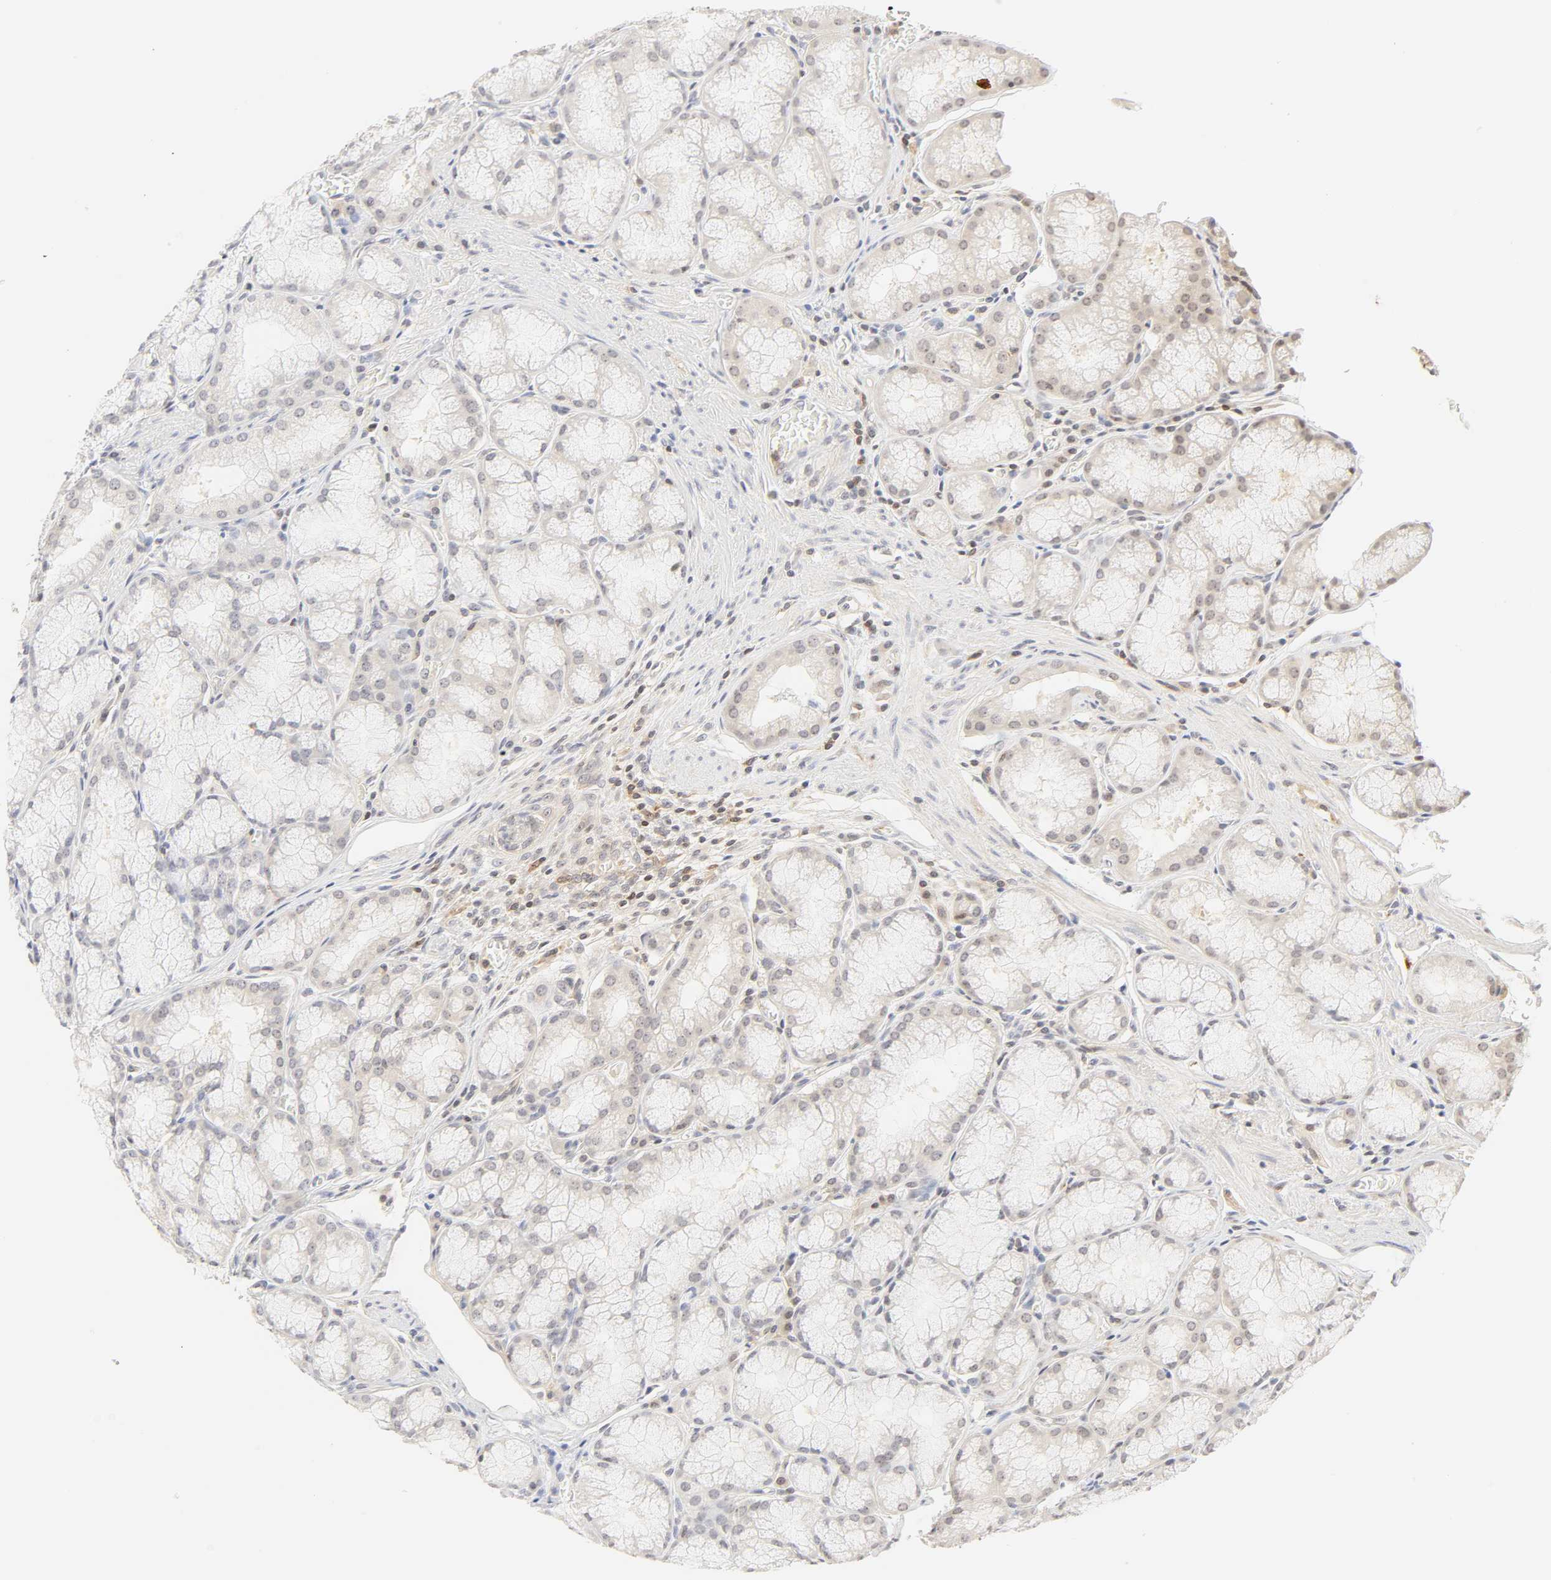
{"staining": {"intensity": "negative", "quantity": "none", "location": "none"}, "tissue": "stomach", "cell_type": "Glandular cells", "image_type": "normal", "snomed": [{"axis": "morphology", "description": "Normal tissue, NOS"}, {"axis": "topography", "description": "Stomach, lower"}], "caption": "Human stomach stained for a protein using immunohistochemistry (IHC) demonstrates no staining in glandular cells.", "gene": "KIF2A", "patient": {"sex": "male", "age": 56}}